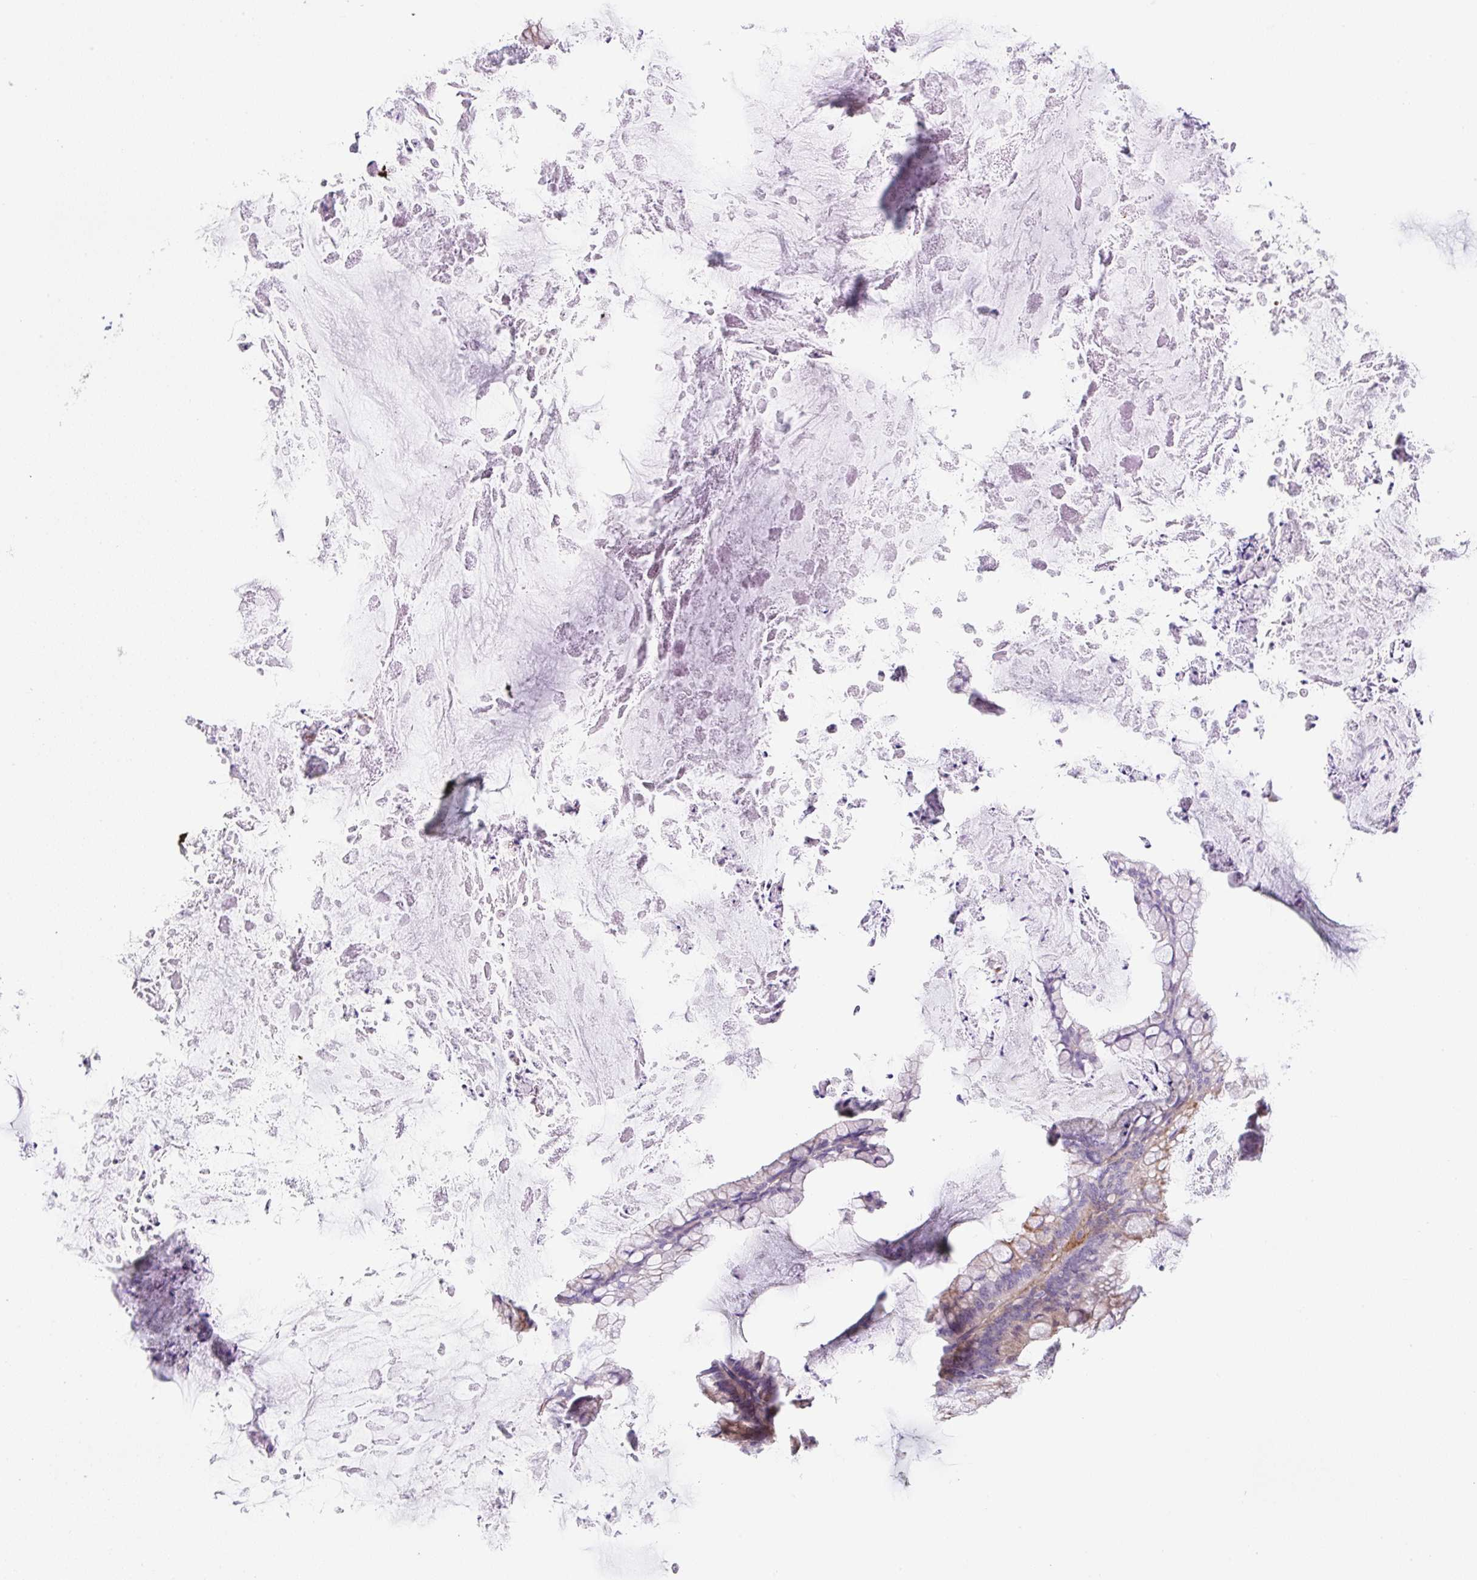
{"staining": {"intensity": "moderate", "quantity": "25%-75%", "location": "cytoplasmic/membranous"}, "tissue": "ovarian cancer", "cell_type": "Tumor cells", "image_type": "cancer", "snomed": [{"axis": "morphology", "description": "Cystadenocarcinoma, mucinous, NOS"}, {"axis": "topography", "description": "Ovary"}], "caption": "A high-resolution micrograph shows immunohistochemistry staining of ovarian mucinous cystadenocarcinoma, which reveals moderate cytoplasmic/membranous expression in about 25%-75% of tumor cells. The staining was performed using DAB, with brown indicating positive protein expression. Nuclei are stained blue with hematoxylin.", "gene": "NDST3", "patient": {"sex": "female", "age": 35}}